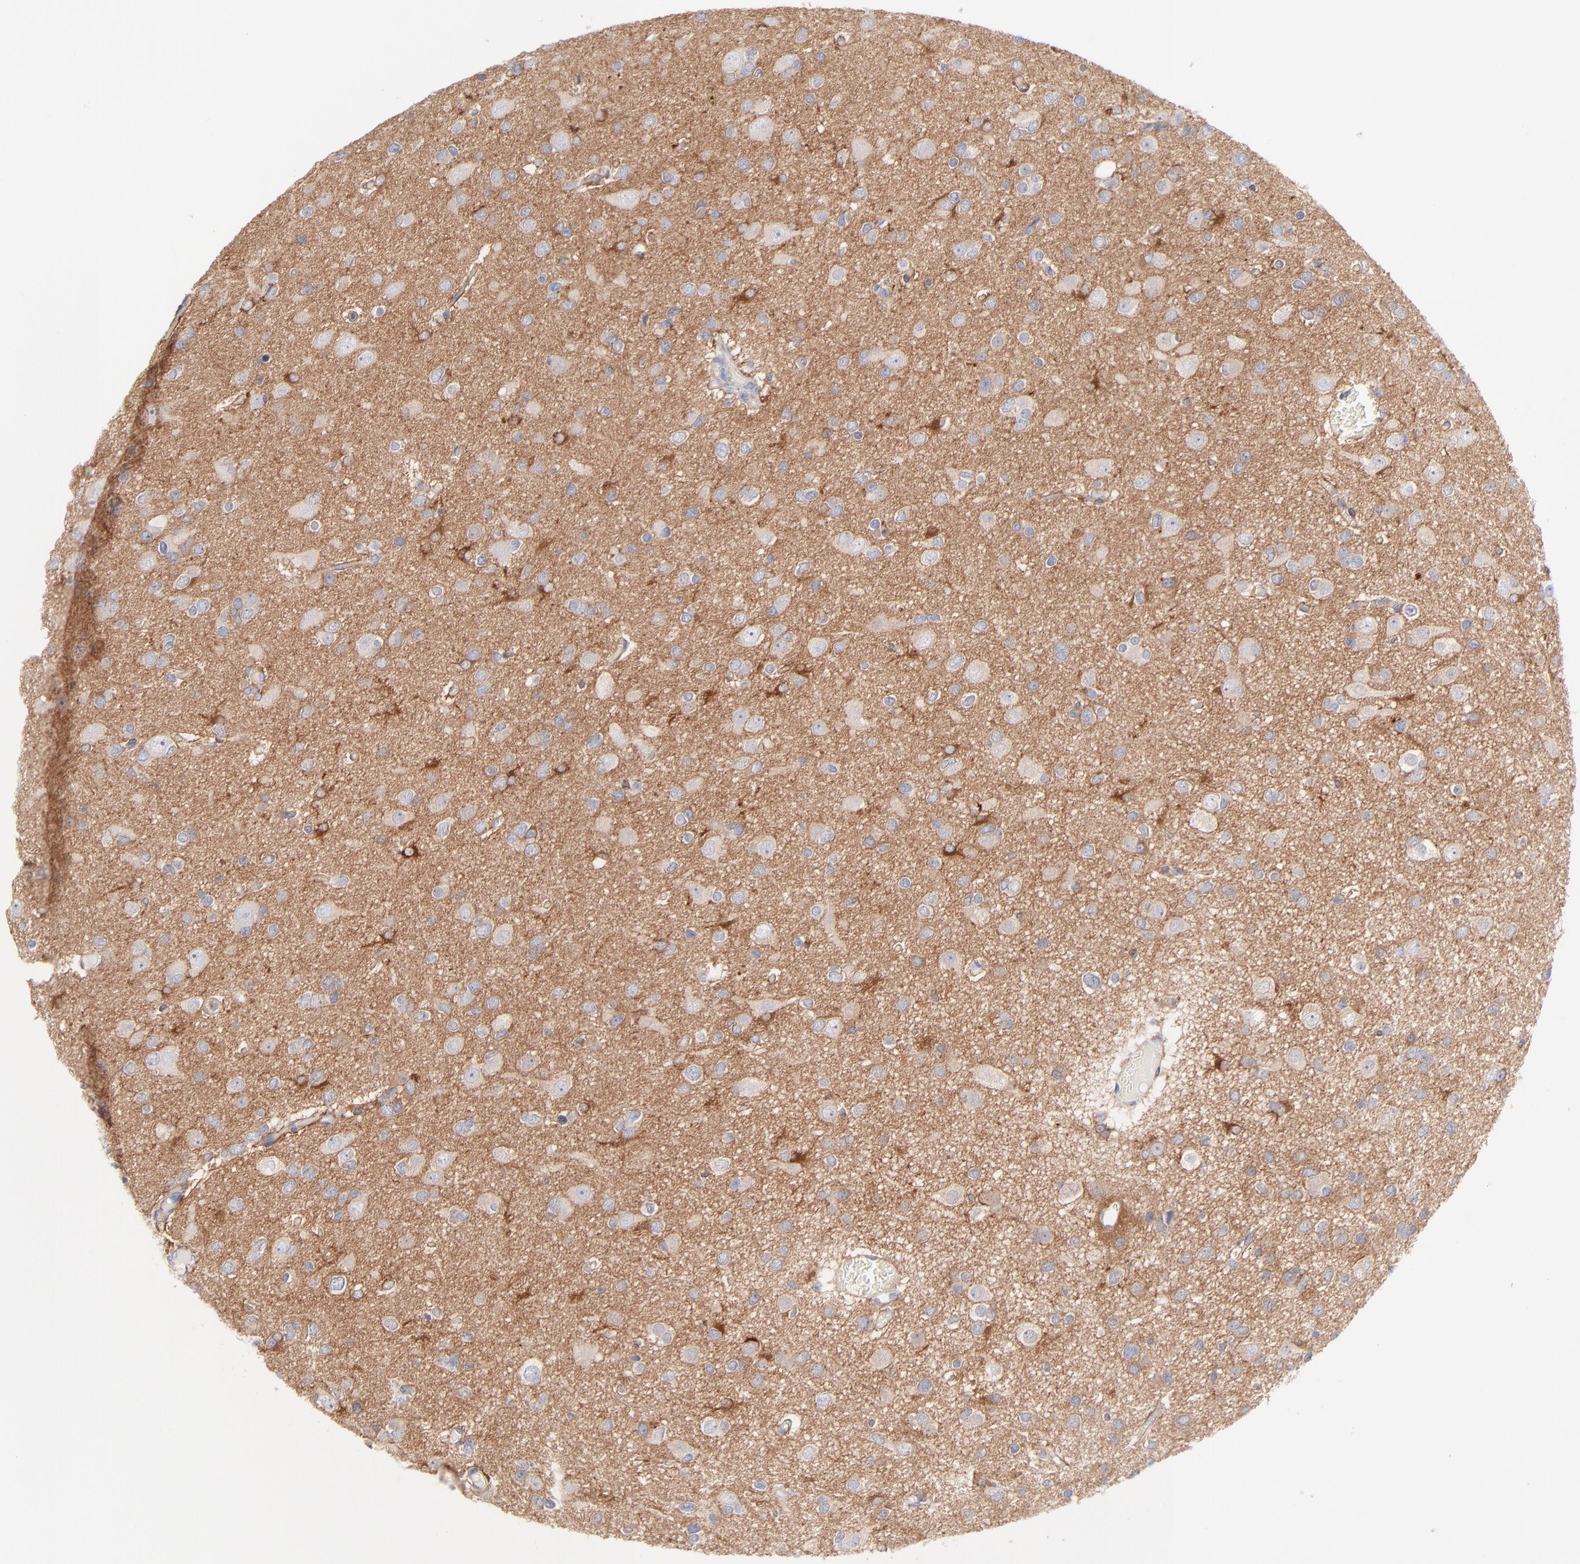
{"staining": {"intensity": "weak", "quantity": "<25%", "location": "cytoplasmic/membranous"}, "tissue": "glioma", "cell_type": "Tumor cells", "image_type": "cancer", "snomed": [{"axis": "morphology", "description": "Glioma, malignant, Low grade"}, {"axis": "topography", "description": "Brain"}], "caption": "DAB (3,3'-diaminobenzidine) immunohistochemical staining of glioma reveals no significant staining in tumor cells. (Stains: DAB immunohistochemistry with hematoxylin counter stain, Microscopy: brightfield microscopy at high magnification).", "gene": "SEPTIN6", "patient": {"sex": "male", "age": 42}}